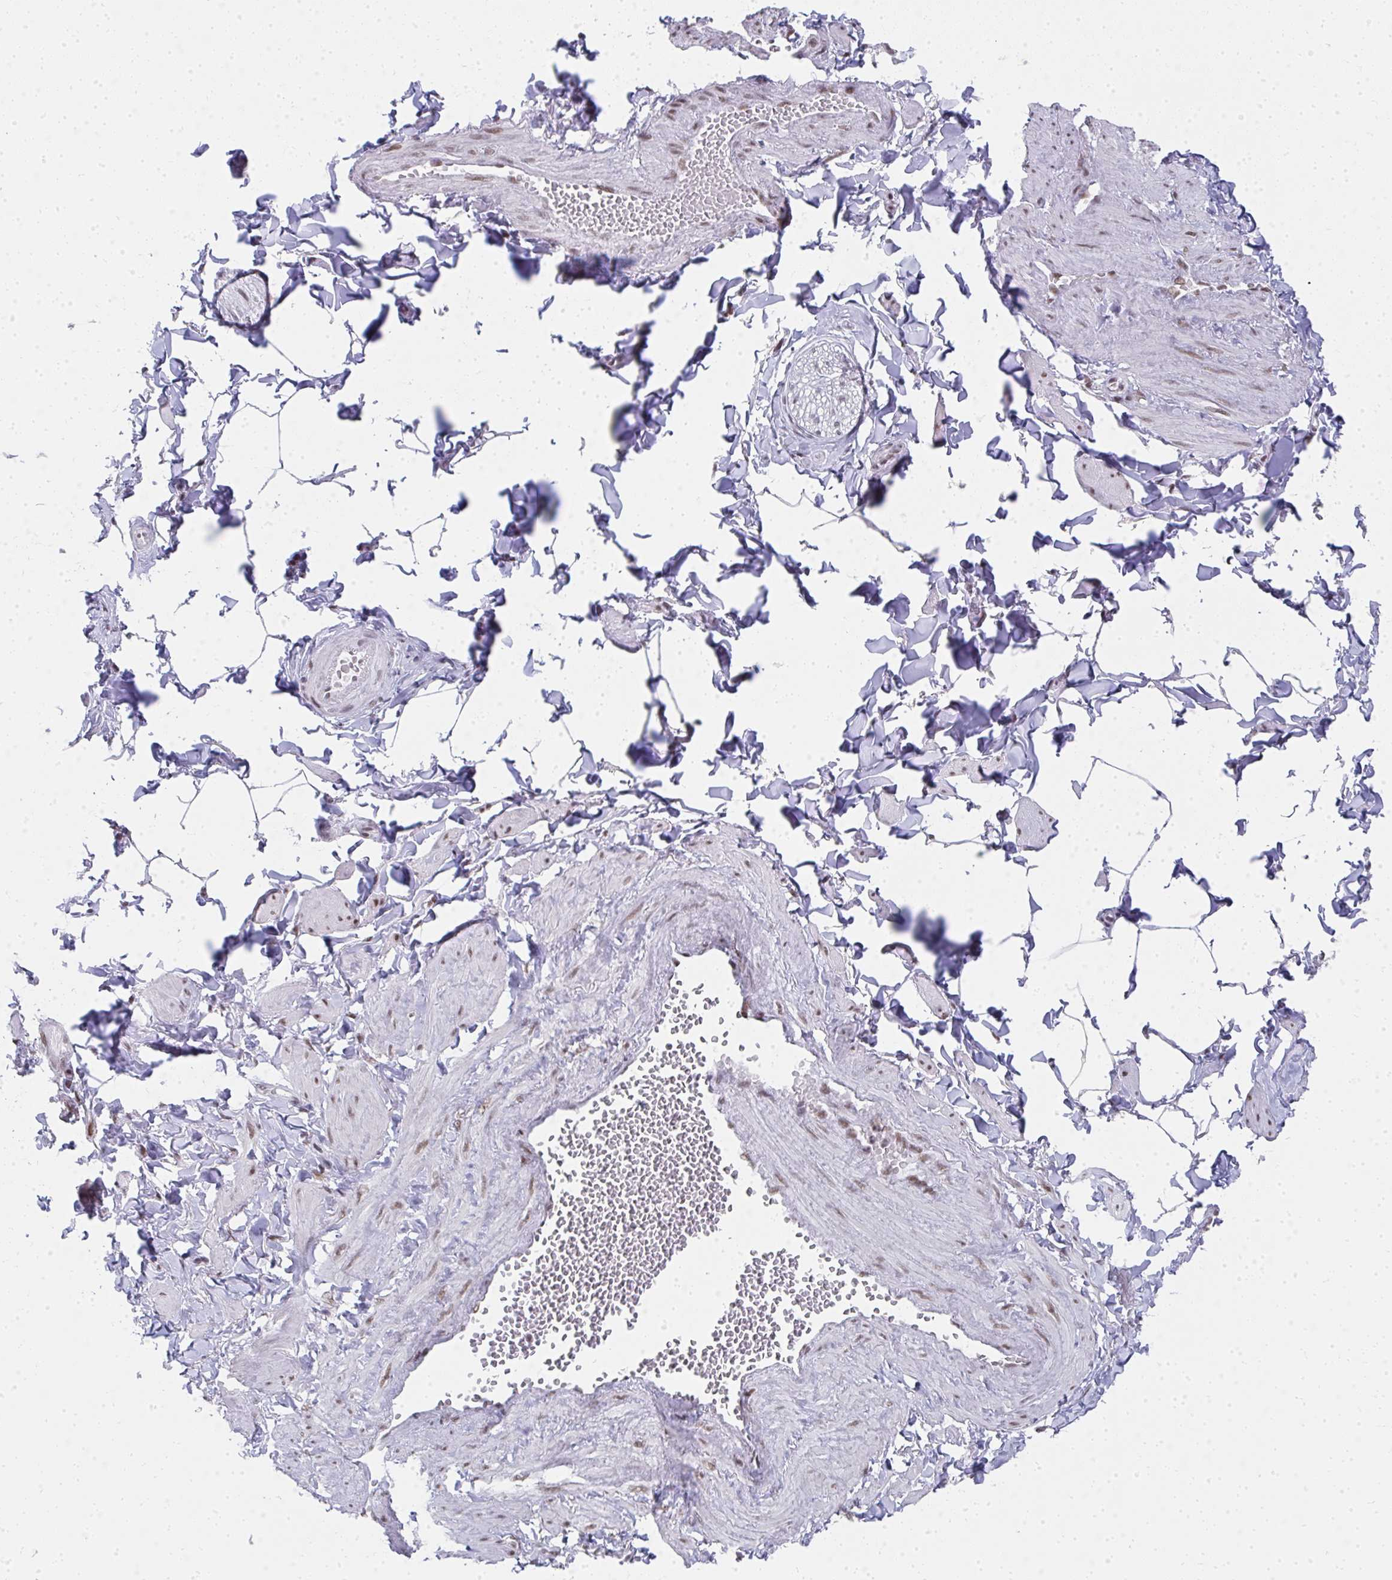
{"staining": {"intensity": "negative", "quantity": "none", "location": "none"}, "tissue": "adipose tissue", "cell_type": "Adipocytes", "image_type": "normal", "snomed": [{"axis": "morphology", "description": "Normal tissue, NOS"}, {"axis": "topography", "description": "Epididymis"}, {"axis": "topography", "description": "Peripheral nerve tissue"}], "caption": "The immunohistochemistry (IHC) photomicrograph has no significant positivity in adipocytes of adipose tissue. The staining is performed using DAB (3,3'-diaminobenzidine) brown chromogen with nuclei counter-stained in using hematoxylin.", "gene": "CREBBP", "patient": {"sex": "male", "age": 32}}